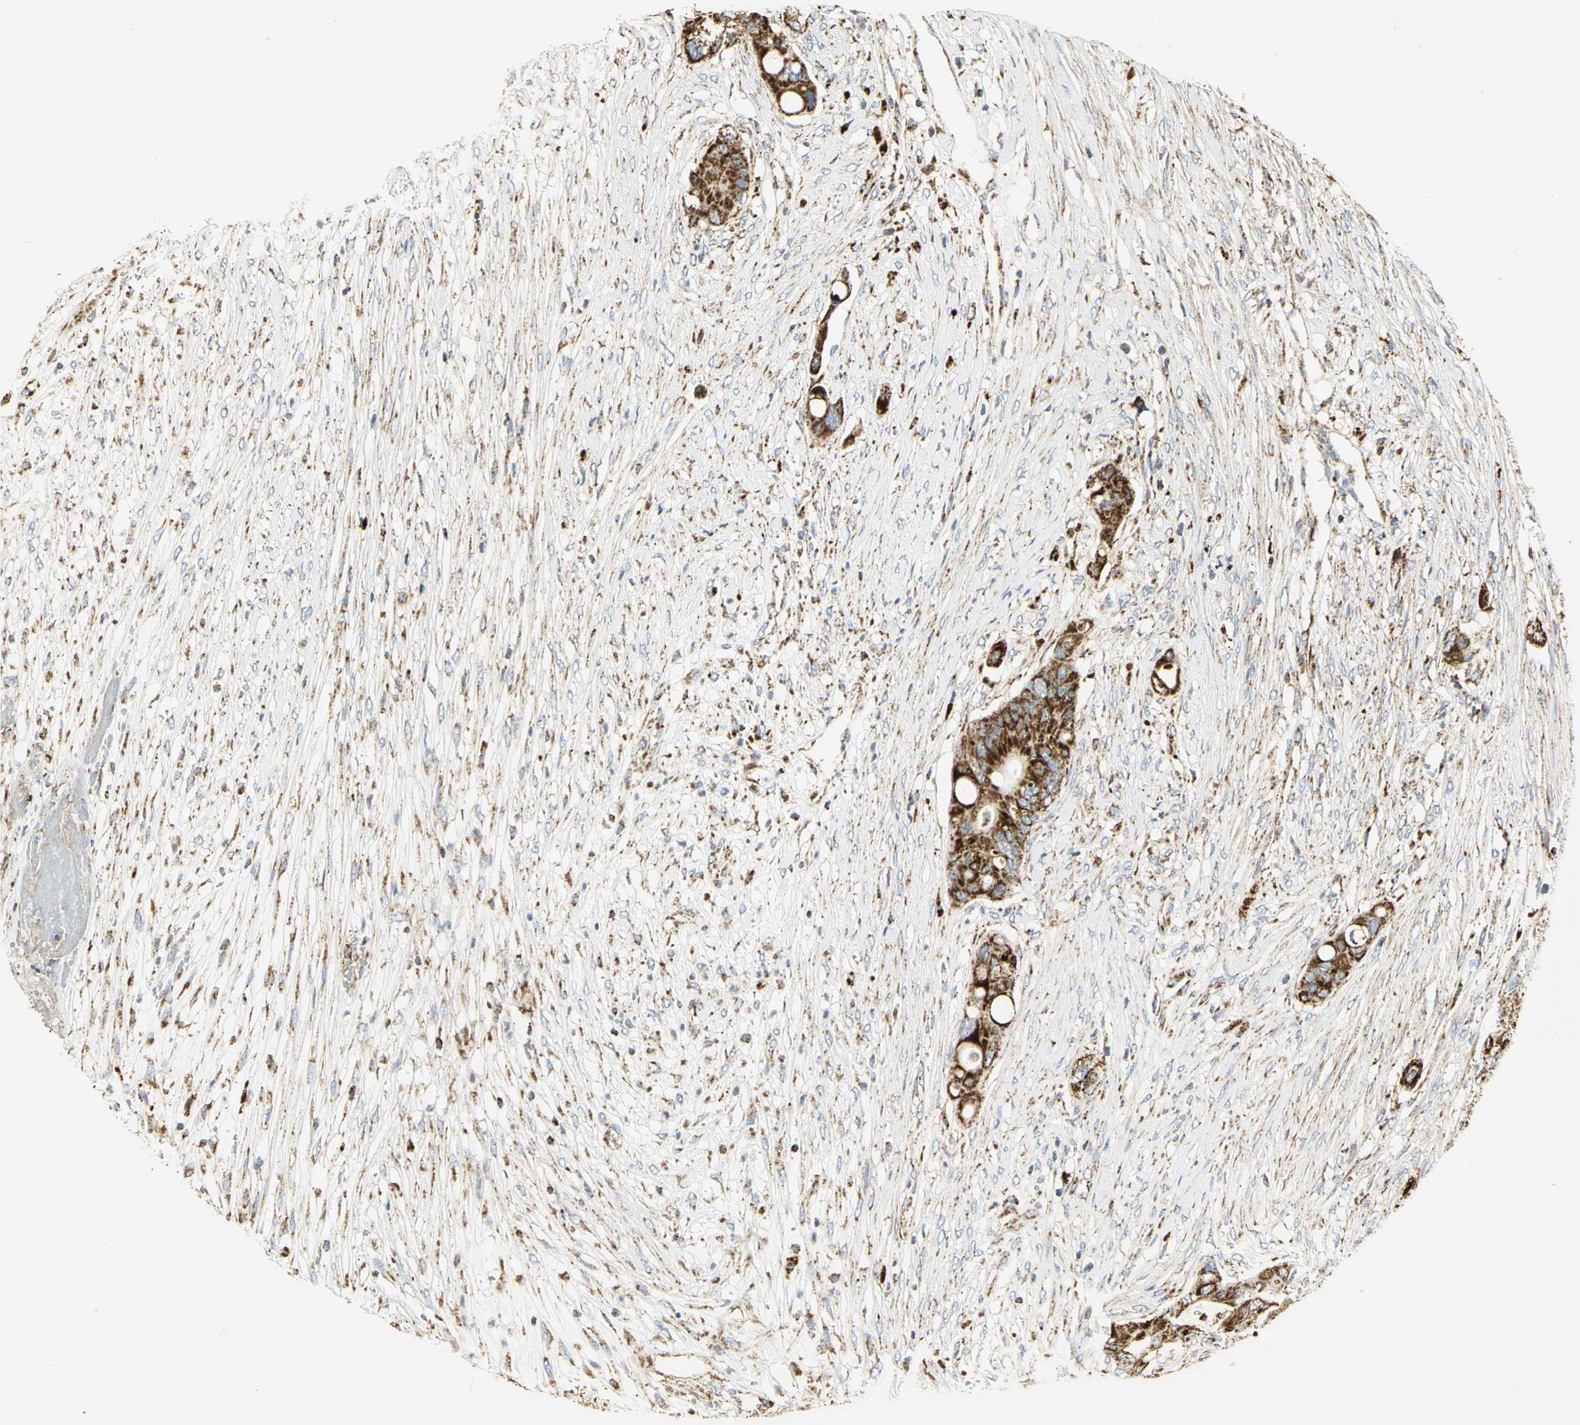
{"staining": {"intensity": "strong", "quantity": ">75%", "location": "cytoplasmic/membranous"}, "tissue": "colorectal cancer", "cell_type": "Tumor cells", "image_type": "cancer", "snomed": [{"axis": "morphology", "description": "Adenocarcinoma, NOS"}, {"axis": "topography", "description": "Colon"}], "caption": "Approximately >75% of tumor cells in human adenocarcinoma (colorectal) exhibit strong cytoplasmic/membranous protein positivity as visualized by brown immunohistochemical staining.", "gene": "VDAC1", "patient": {"sex": "female", "age": 57}}